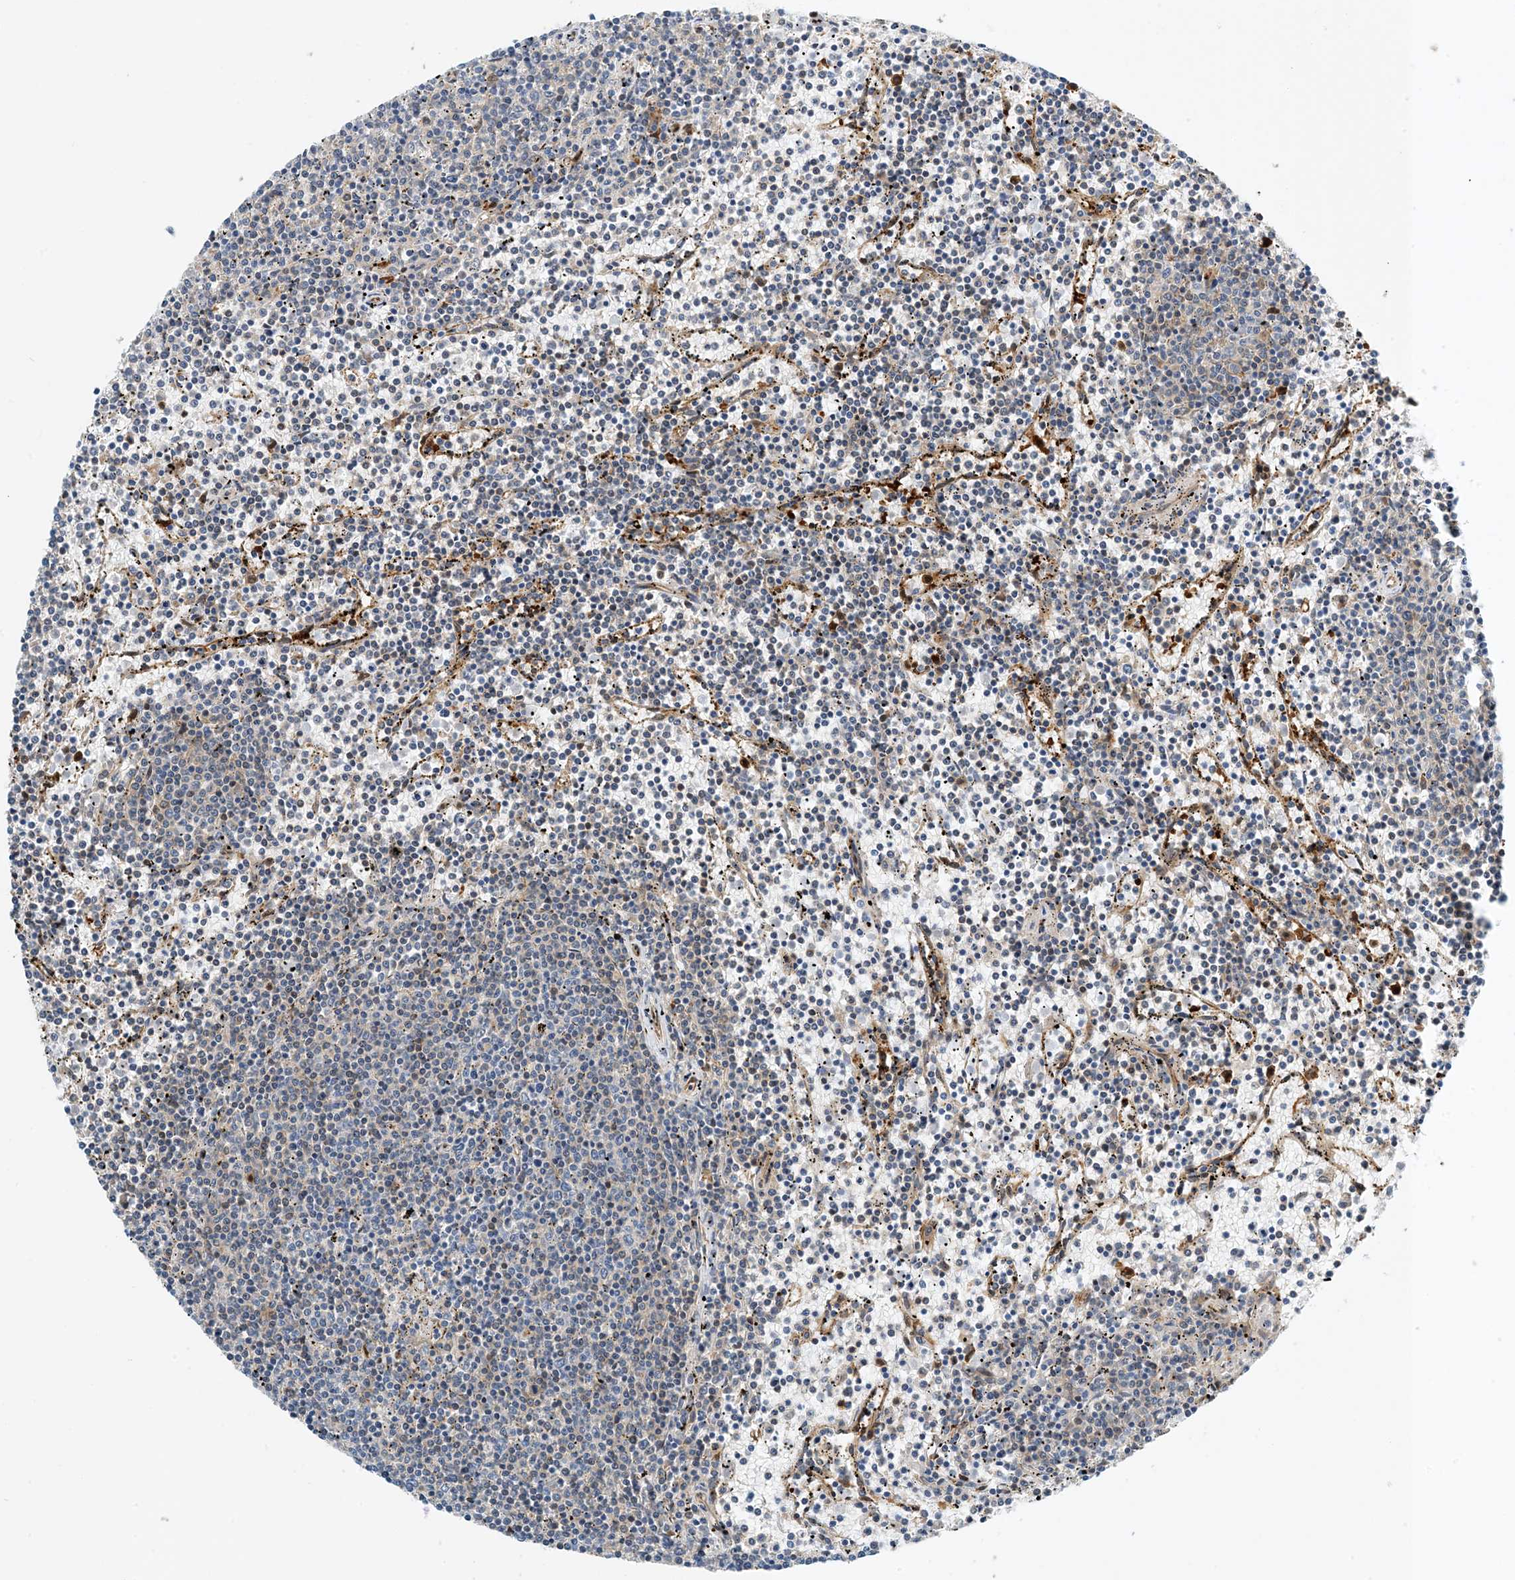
{"staining": {"intensity": "negative", "quantity": "none", "location": "none"}, "tissue": "lymphoma", "cell_type": "Tumor cells", "image_type": "cancer", "snomed": [{"axis": "morphology", "description": "Malignant lymphoma, non-Hodgkin's type, Low grade"}, {"axis": "topography", "description": "Spleen"}], "caption": "A high-resolution image shows immunohistochemistry (IHC) staining of lymphoma, which shows no significant positivity in tumor cells.", "gene": "PCDHA2", "patient": {"sex": "female", "age": 50}}